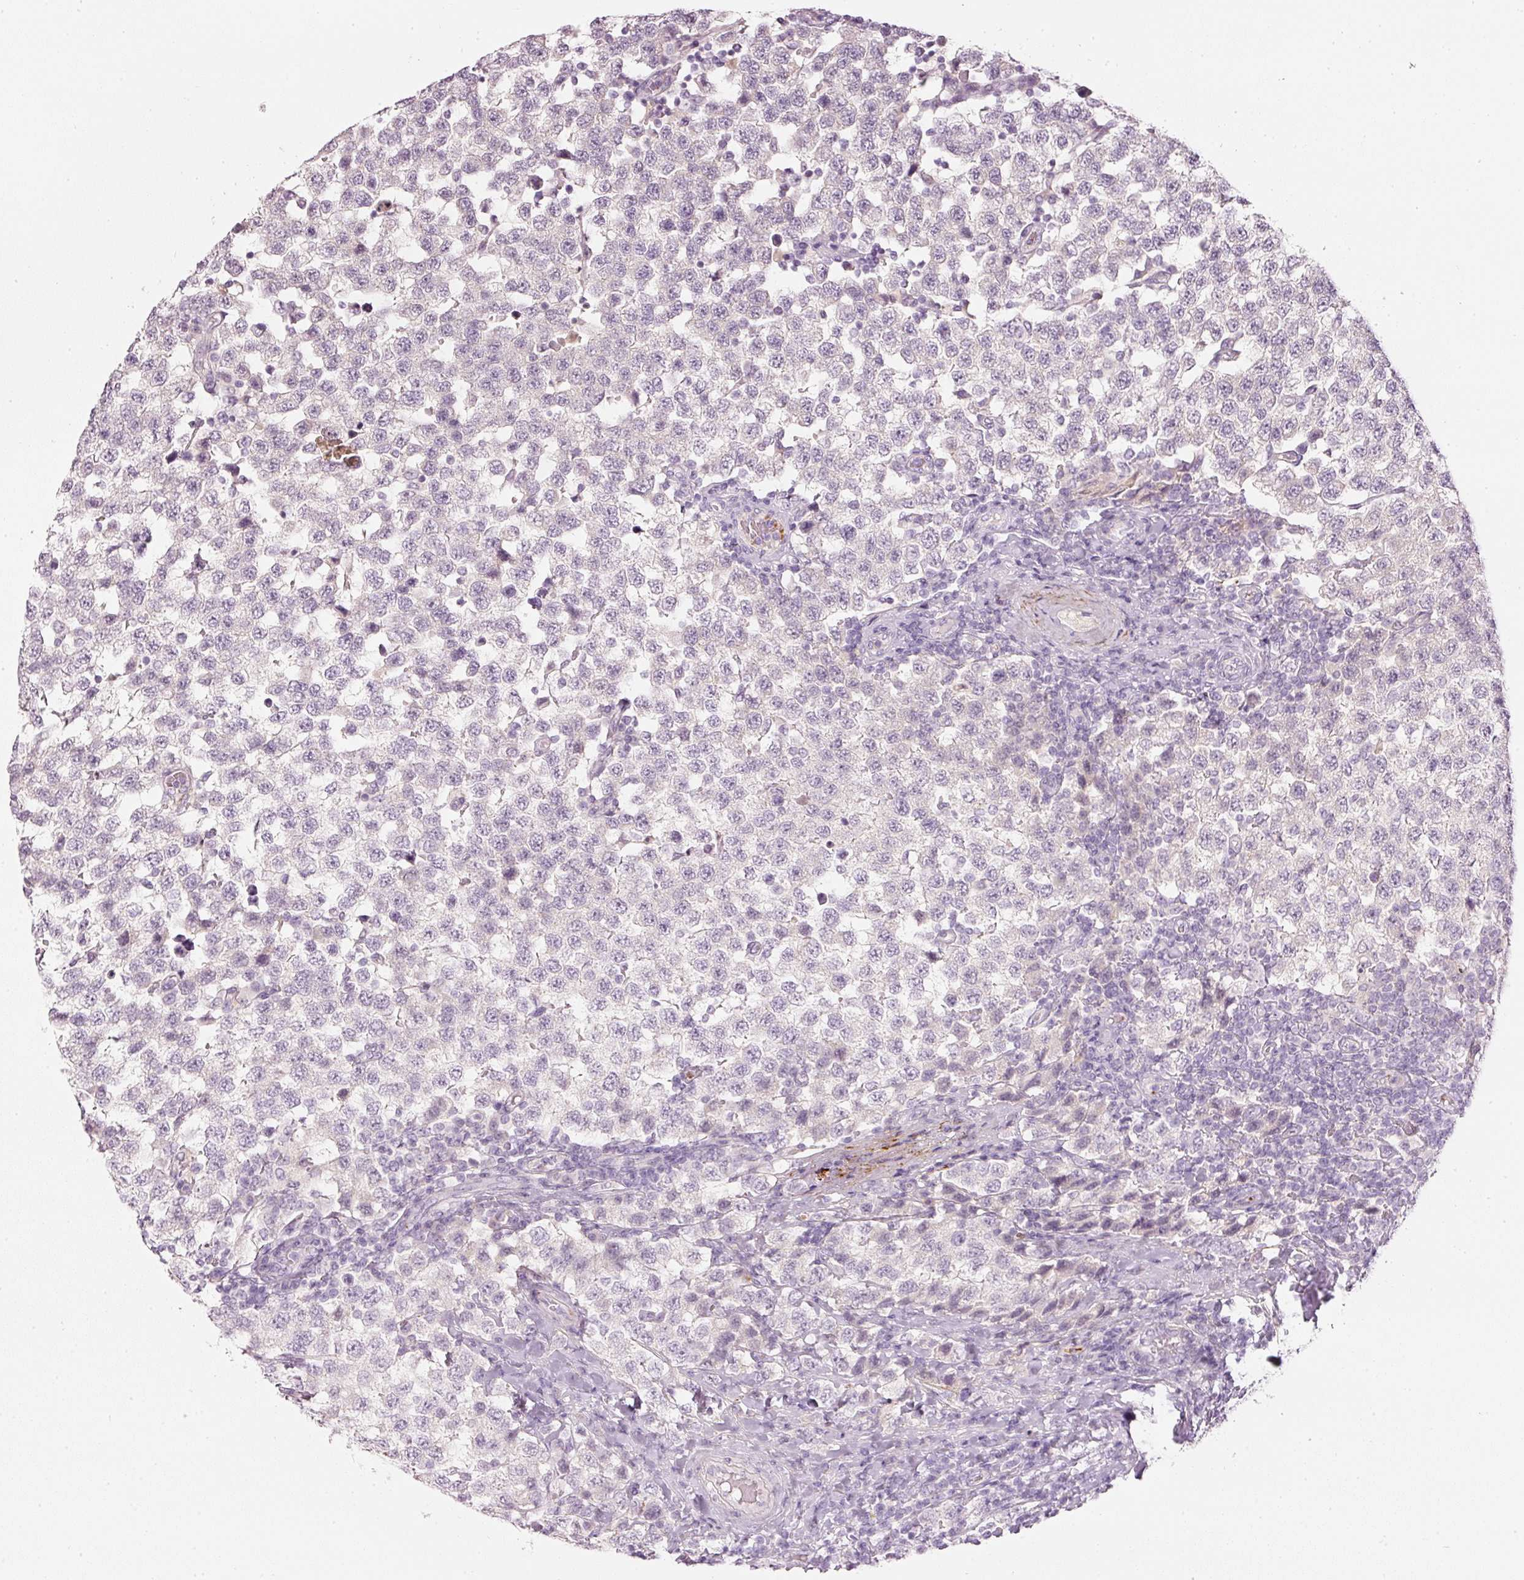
{"staining": {"intensity": "negative", "quantity": "none", "location": "none"}, "tissue": "testis cancer", "cell_type": "Tumor cells", "image_type": "cancer", "snomed": [{"axis": "morphology", "description": "Seminoma, NOS"}, {"axis": "topography", "description": "Testis"}], "caption": "Immunohistochemical staining of human testis seminoma demonstrates no significant expression in tumor cells.", "gene": "LECT2", "patient": {"sex": "male", "age": 34}}